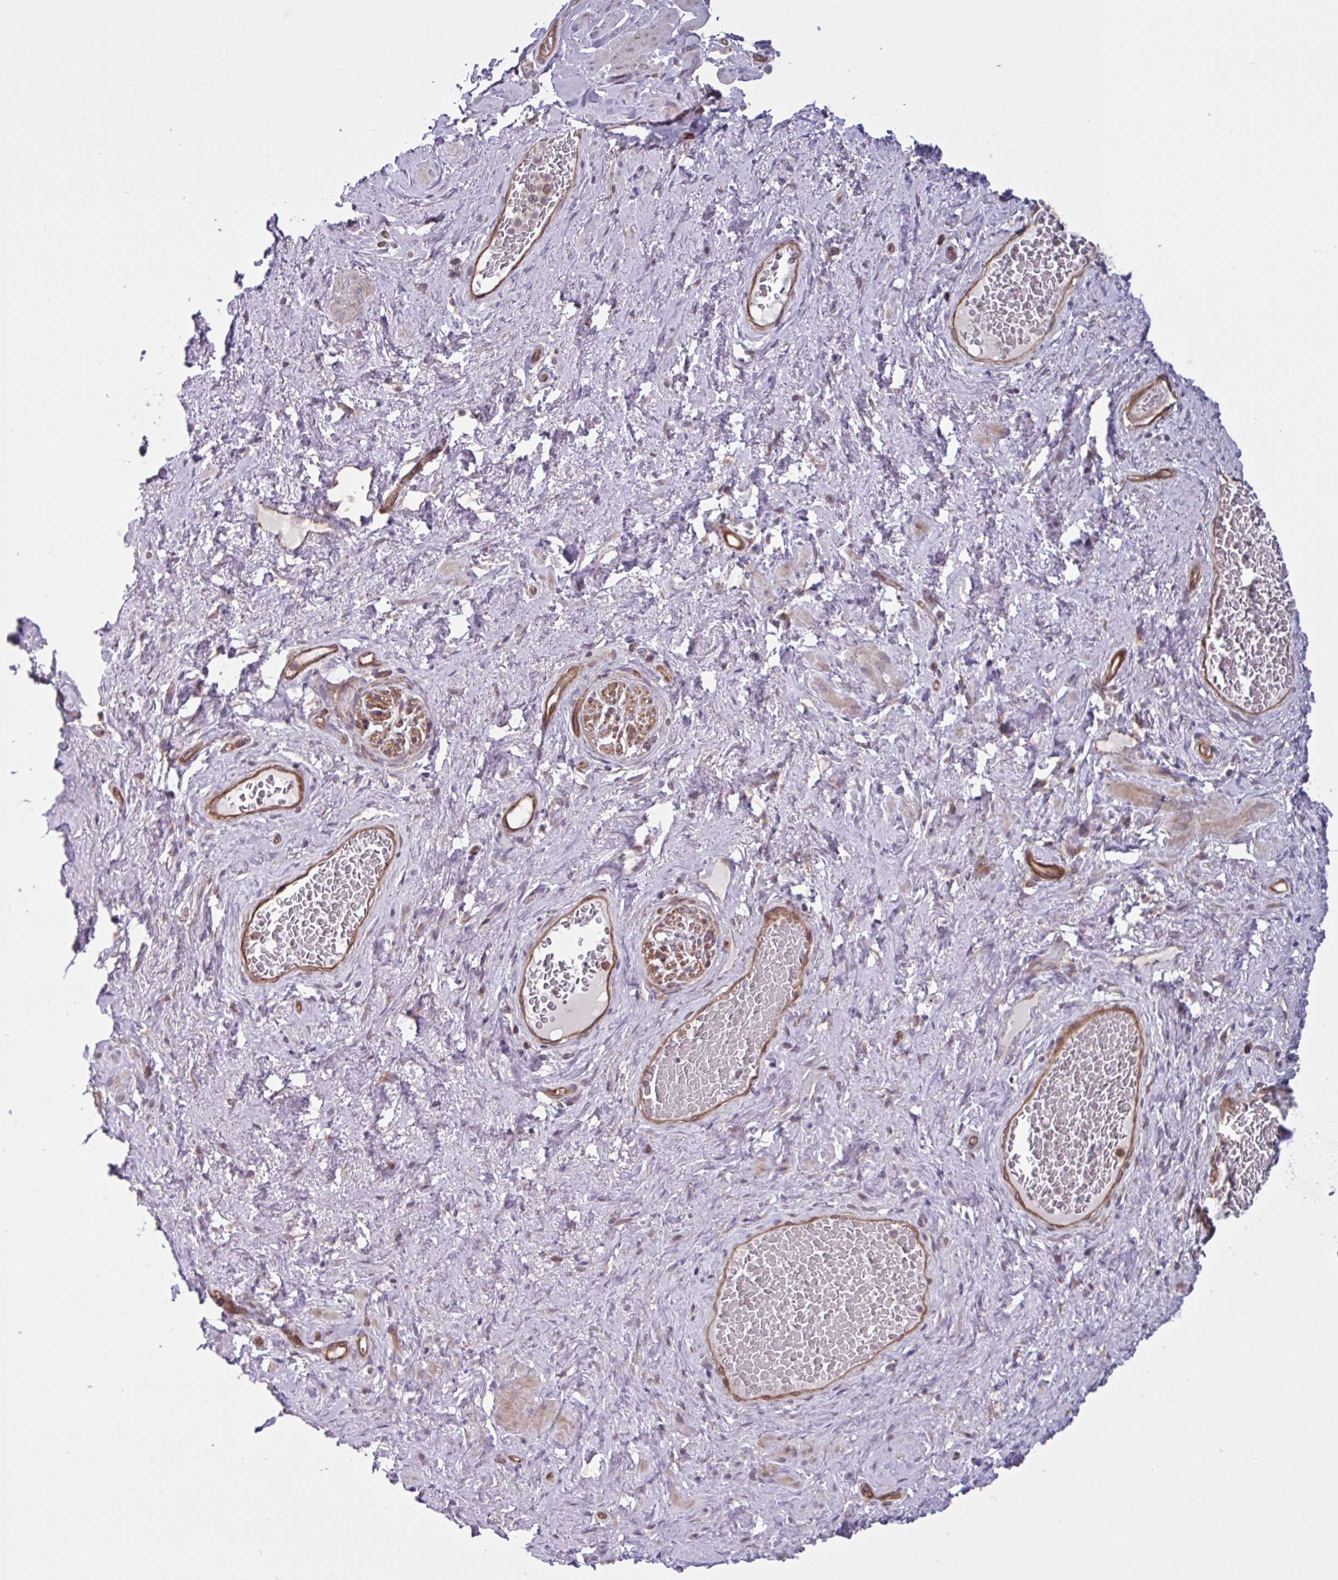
{"staining": {"intensity": "weak", "quantity": ">75%", "location": "cytoplasmic/membranous"}, "tissue": "soft tissue", "cell_type": "Fibroblasts", "image_type": "normal", "snomed": [{"axis": "morphology", "description": "Normal tissue, NOS"}, {"axis": "topography", "description": "Vagina"}, {"axis": "topography", "description": "Peripheral nerve tissue"}], "caption": "Normal soft tissue displays weak cytoplasmic/membranous staining in about >75% of fibroblasts, visualized by immunohistochemistry. (Brightfield microscopy of DAB IHC at high magnification).", "gene": "GLTP", "patient": {"sex": "female", "age": 71}}